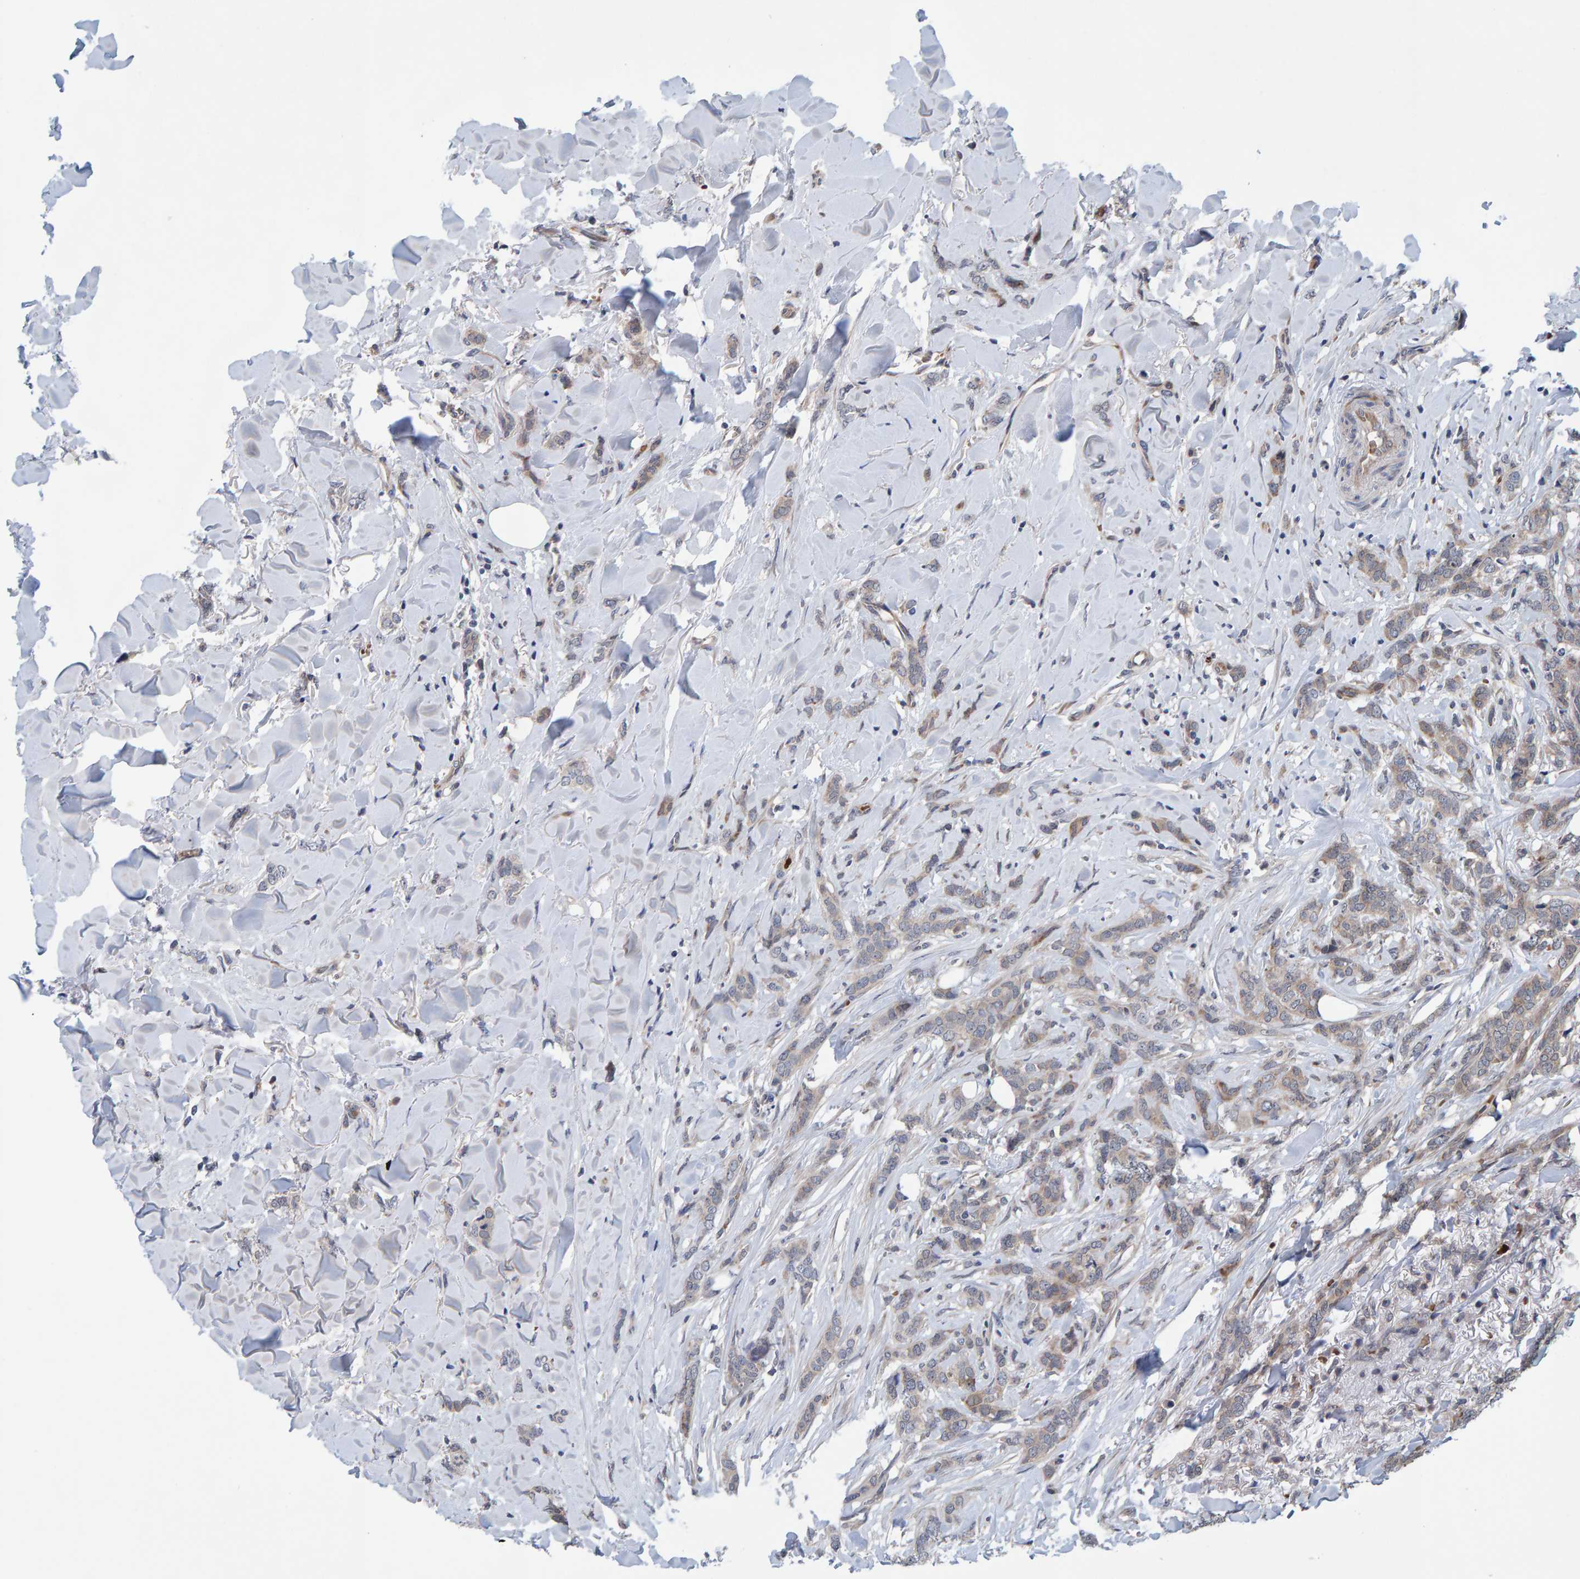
{"staining": {"intensity": "weak", "quantity": "<25%", "location": "cytoplasmic/membranous"}, "tissue": "breast cancer", "cell_type": "Tumor cells", "image_type": "cancer", "snomed": [{"axis": "morphology", "description": "Lobular carcinoma"}, {"axis": "topography", "description": "Skin"}, {"axis": "topography", "description": "Breast"}], "caption": "Tumor cells show no significant positivity in breast lobular carcinoma.", "gene": "MFSD6L", "patient": {"sex": "female", "age": 46}}